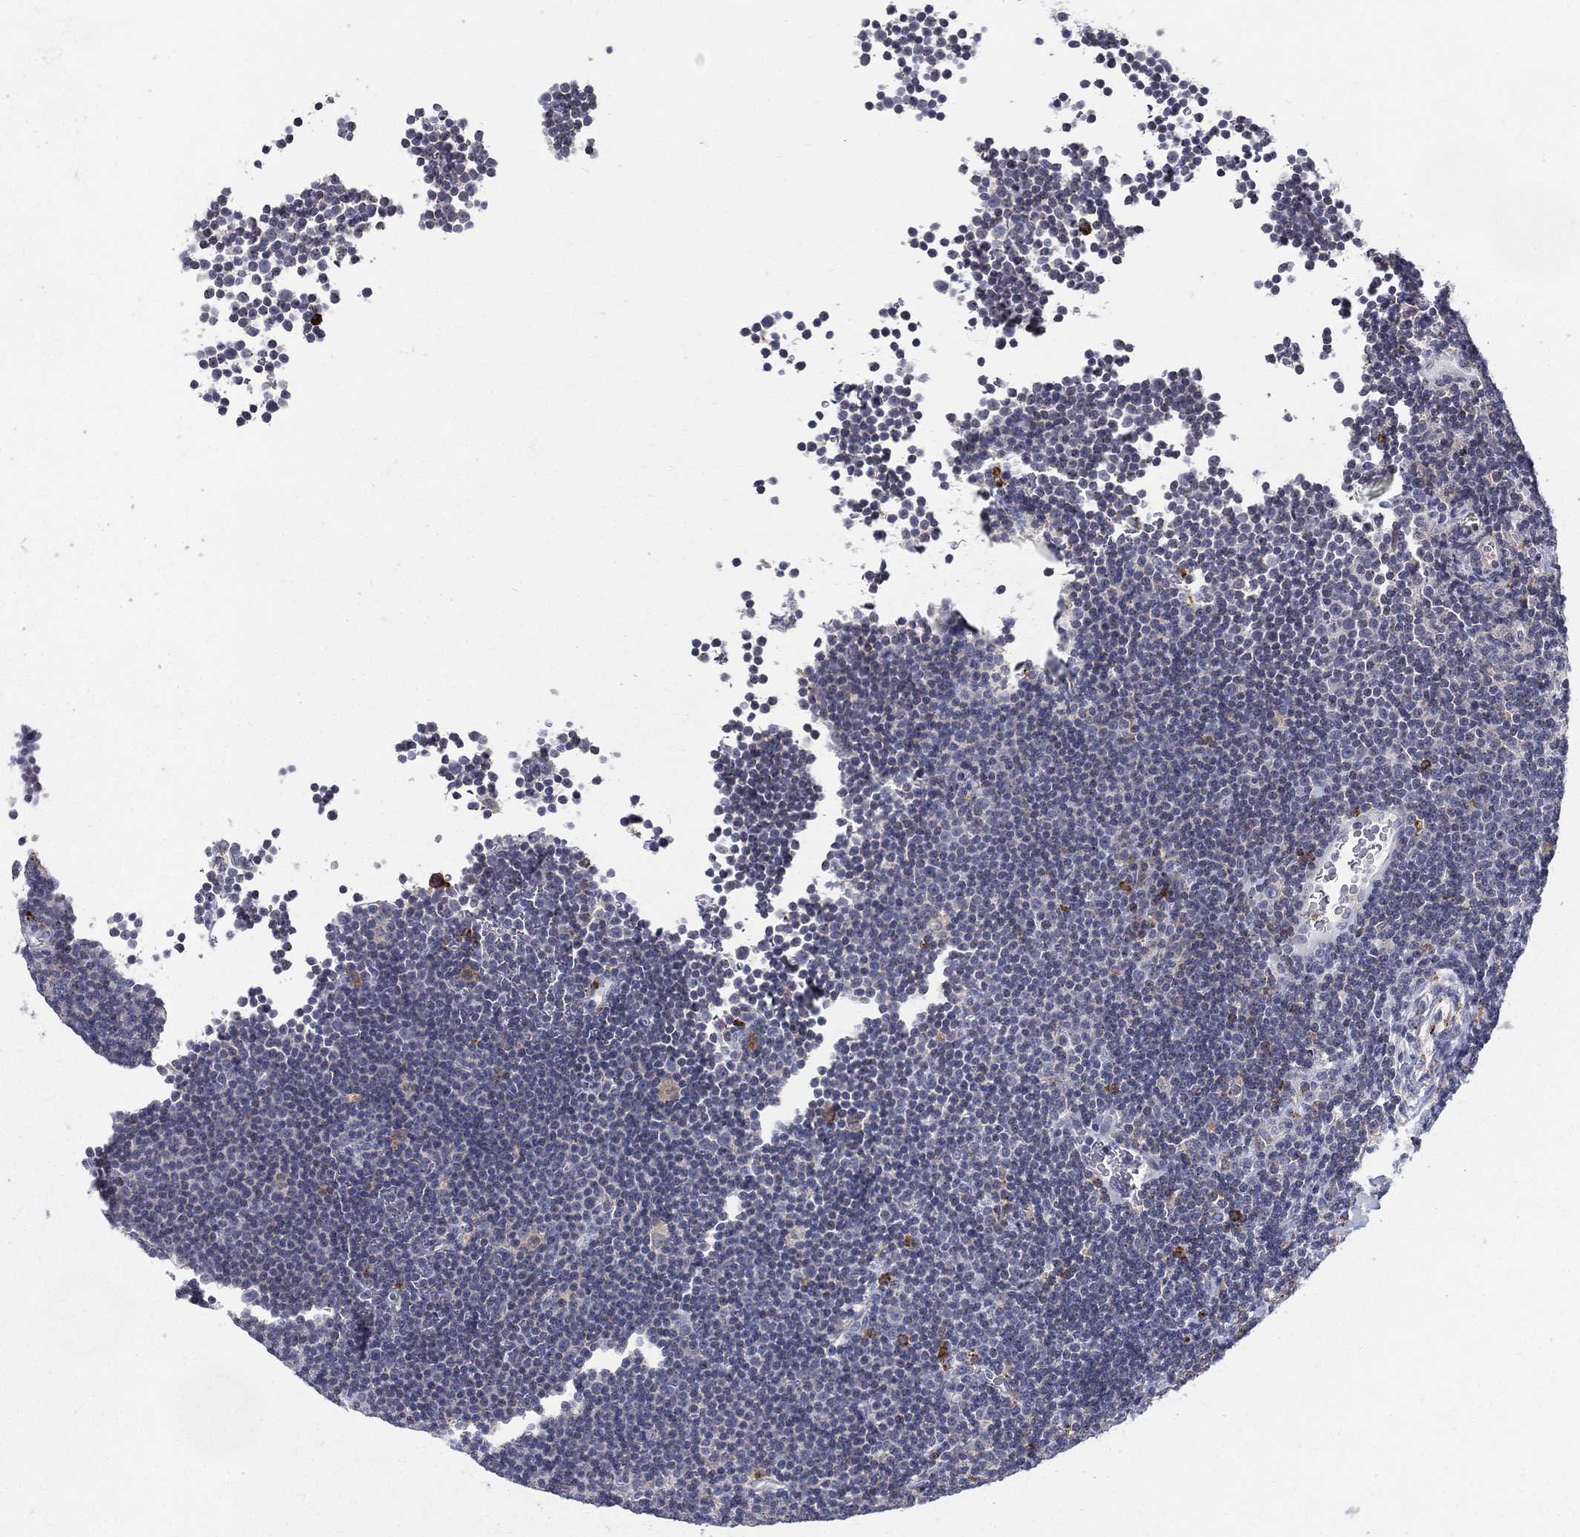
{"staining": {"intensity": "moderate", "quantity": "<25%", "location": "cytoplasmic/membranous"}, "tissue": "lymphoma", "cell_type": "Tumor cells", "image_type": "cancer", "snomed": [{"axis": "morphology", "description": "Malignant lymphoma, non-Hodgkin's type, Low grade"}, {"axis": "topography", "description": "Brain"}], "caption": "Moderate cytoplasmic/membranous positivity is identified in approximately <25% of tumor cells in lymphoma. (DAB = brown stain, brightfield microscopy at high magnification).", "gene": "EVI2B", "patient": {"sex": "female", "age": 66}}